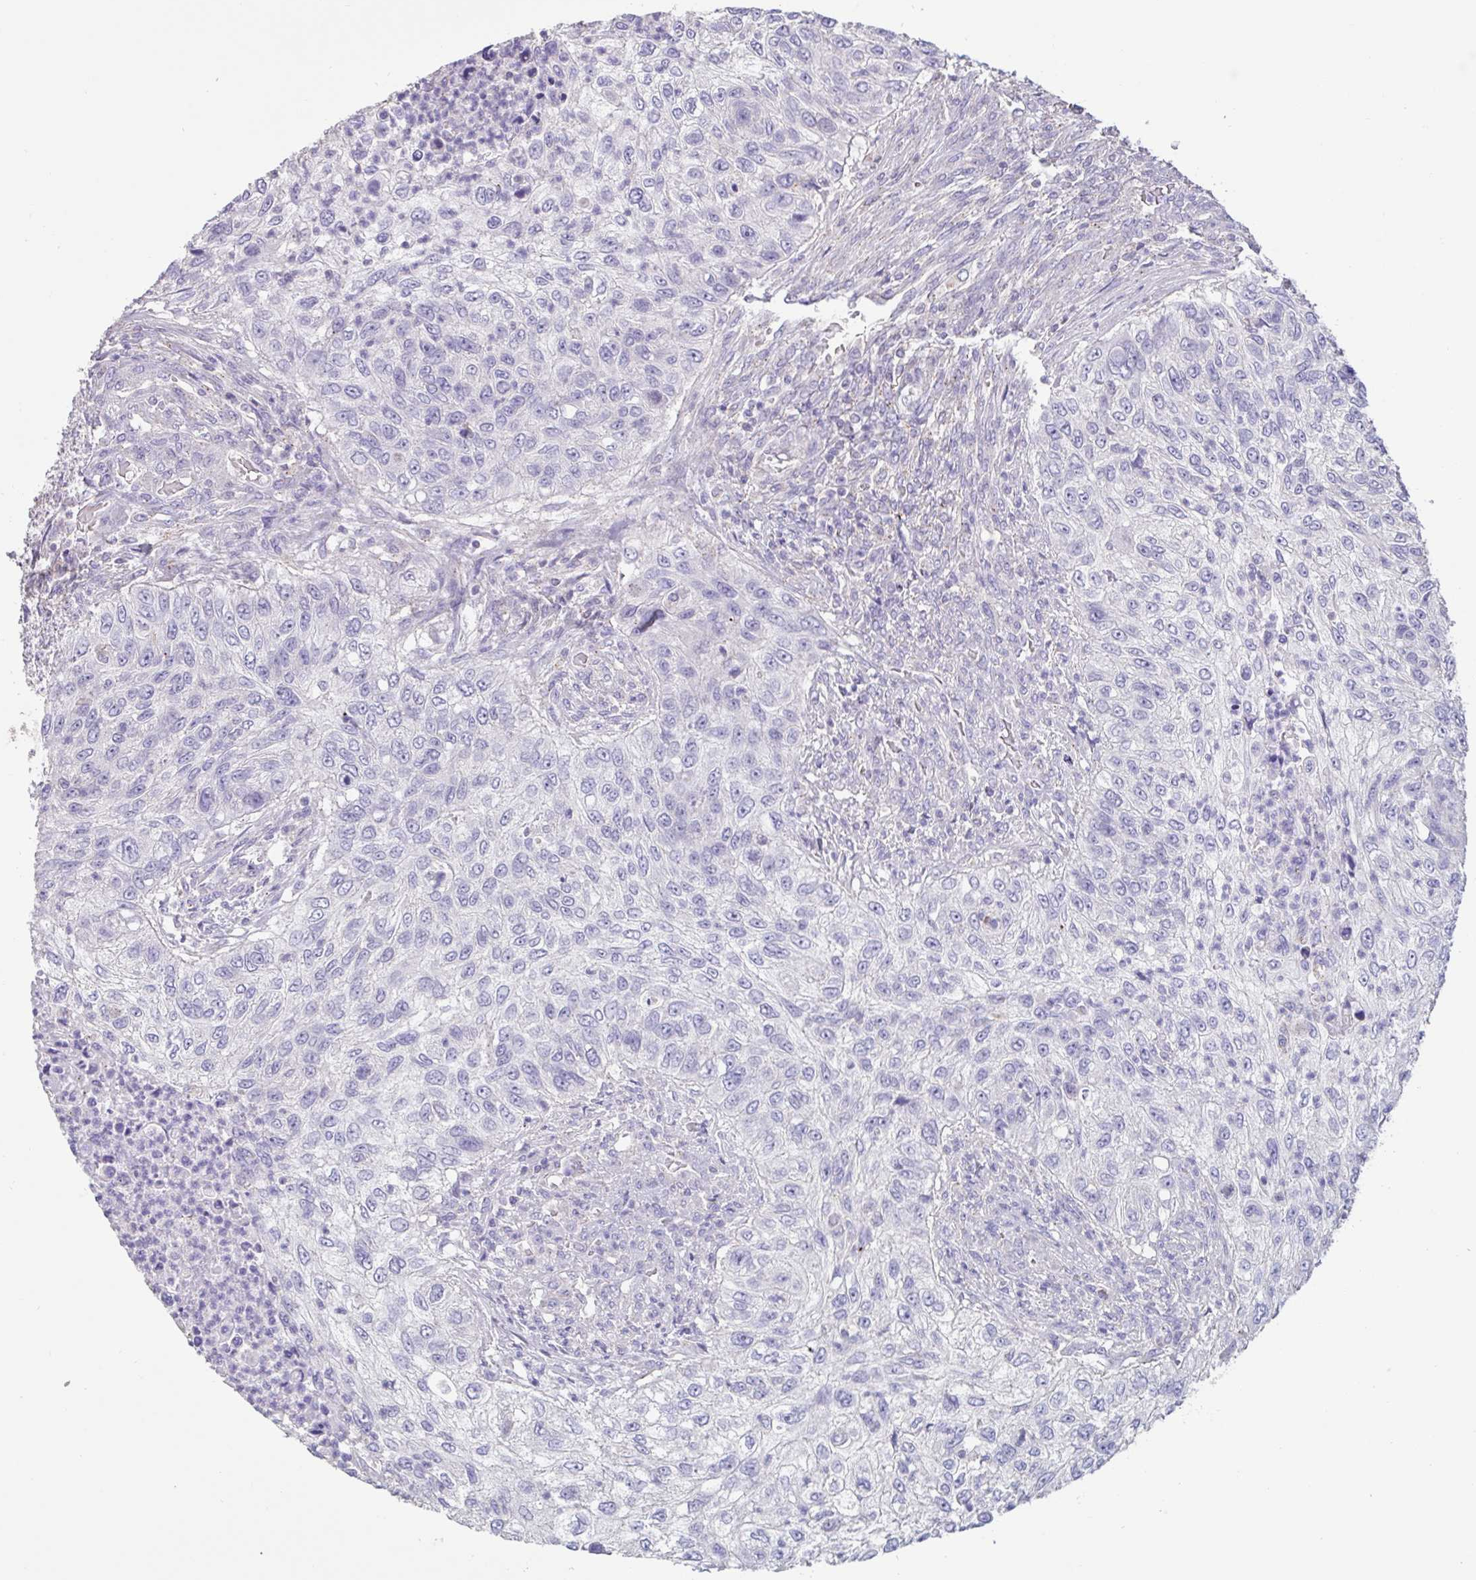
{"staining": {"intensity": "negative", "quantity": "none", "location": "none"}, "tissue": "urothelial cancer", "cell_type": "Tumor cells", "image_type": "cancer", "snomed": [{"axis": "morphology", "description": "Urothelial carcinoma, High grade"}, {"axis": "topography", "description": "Urinary bladder"}], "caption": "Tumor cells are negative for brown protein staining in urothelial carcinoma (high-grade).", "gene": "CHMP5", "patient": {"sex": "female", "age": 60}}